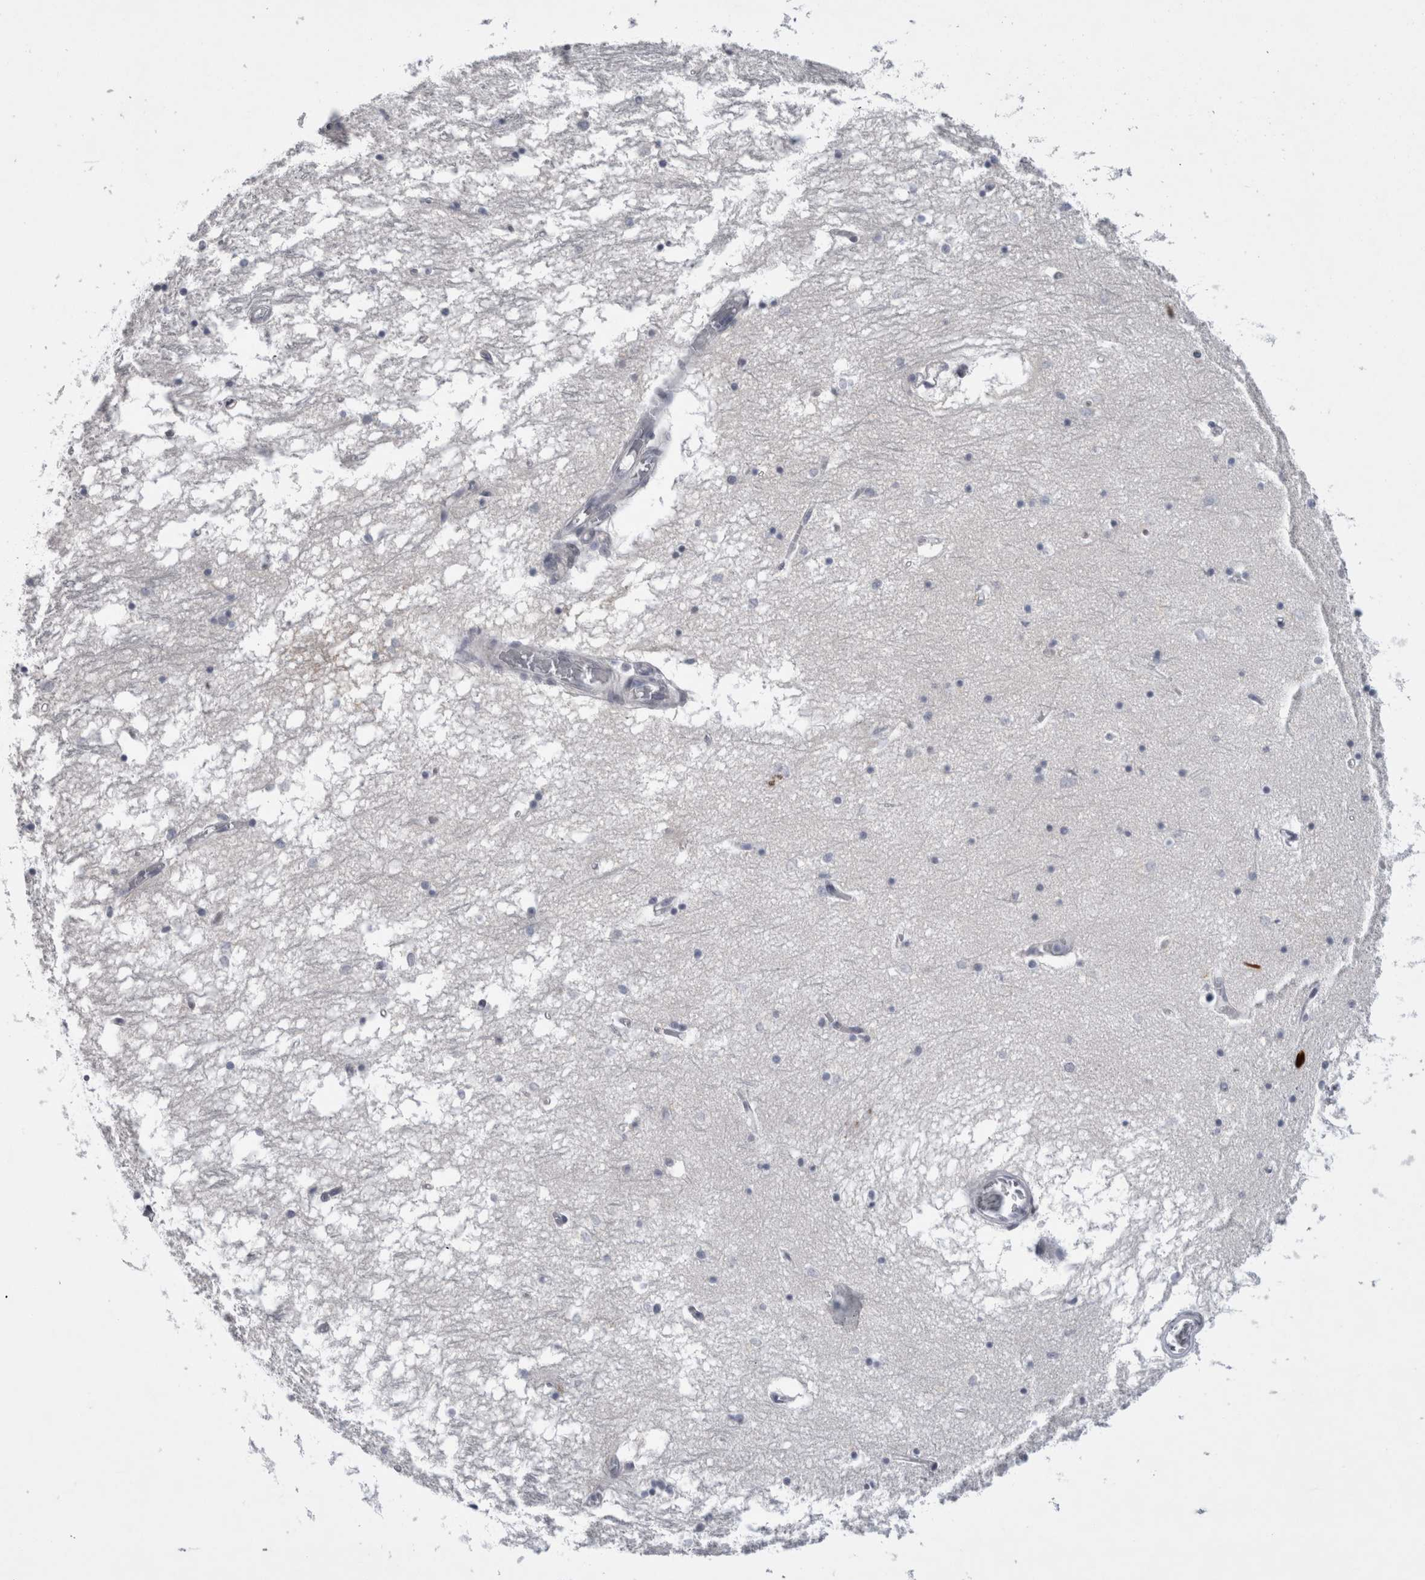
{"staining": {"intensity": "negative", "quantity": "none", "location": "none"}, "tissue": "hippocampus", "cell_type": "Glial cells", "image_type": "normal", "snomed": [{"axis": "morphology", "description": "Normal tissue, NOS"}, {"axis": "topography", "description": "Hippocampus"}], "caption": "DAB (3,3'-diaminobenzidine) immunohistochemical staining of benign human hippocampus displays no significant staining in glial cells.", "gene": "KIF18B", "patient": {"sex": "male", "age": 70}}